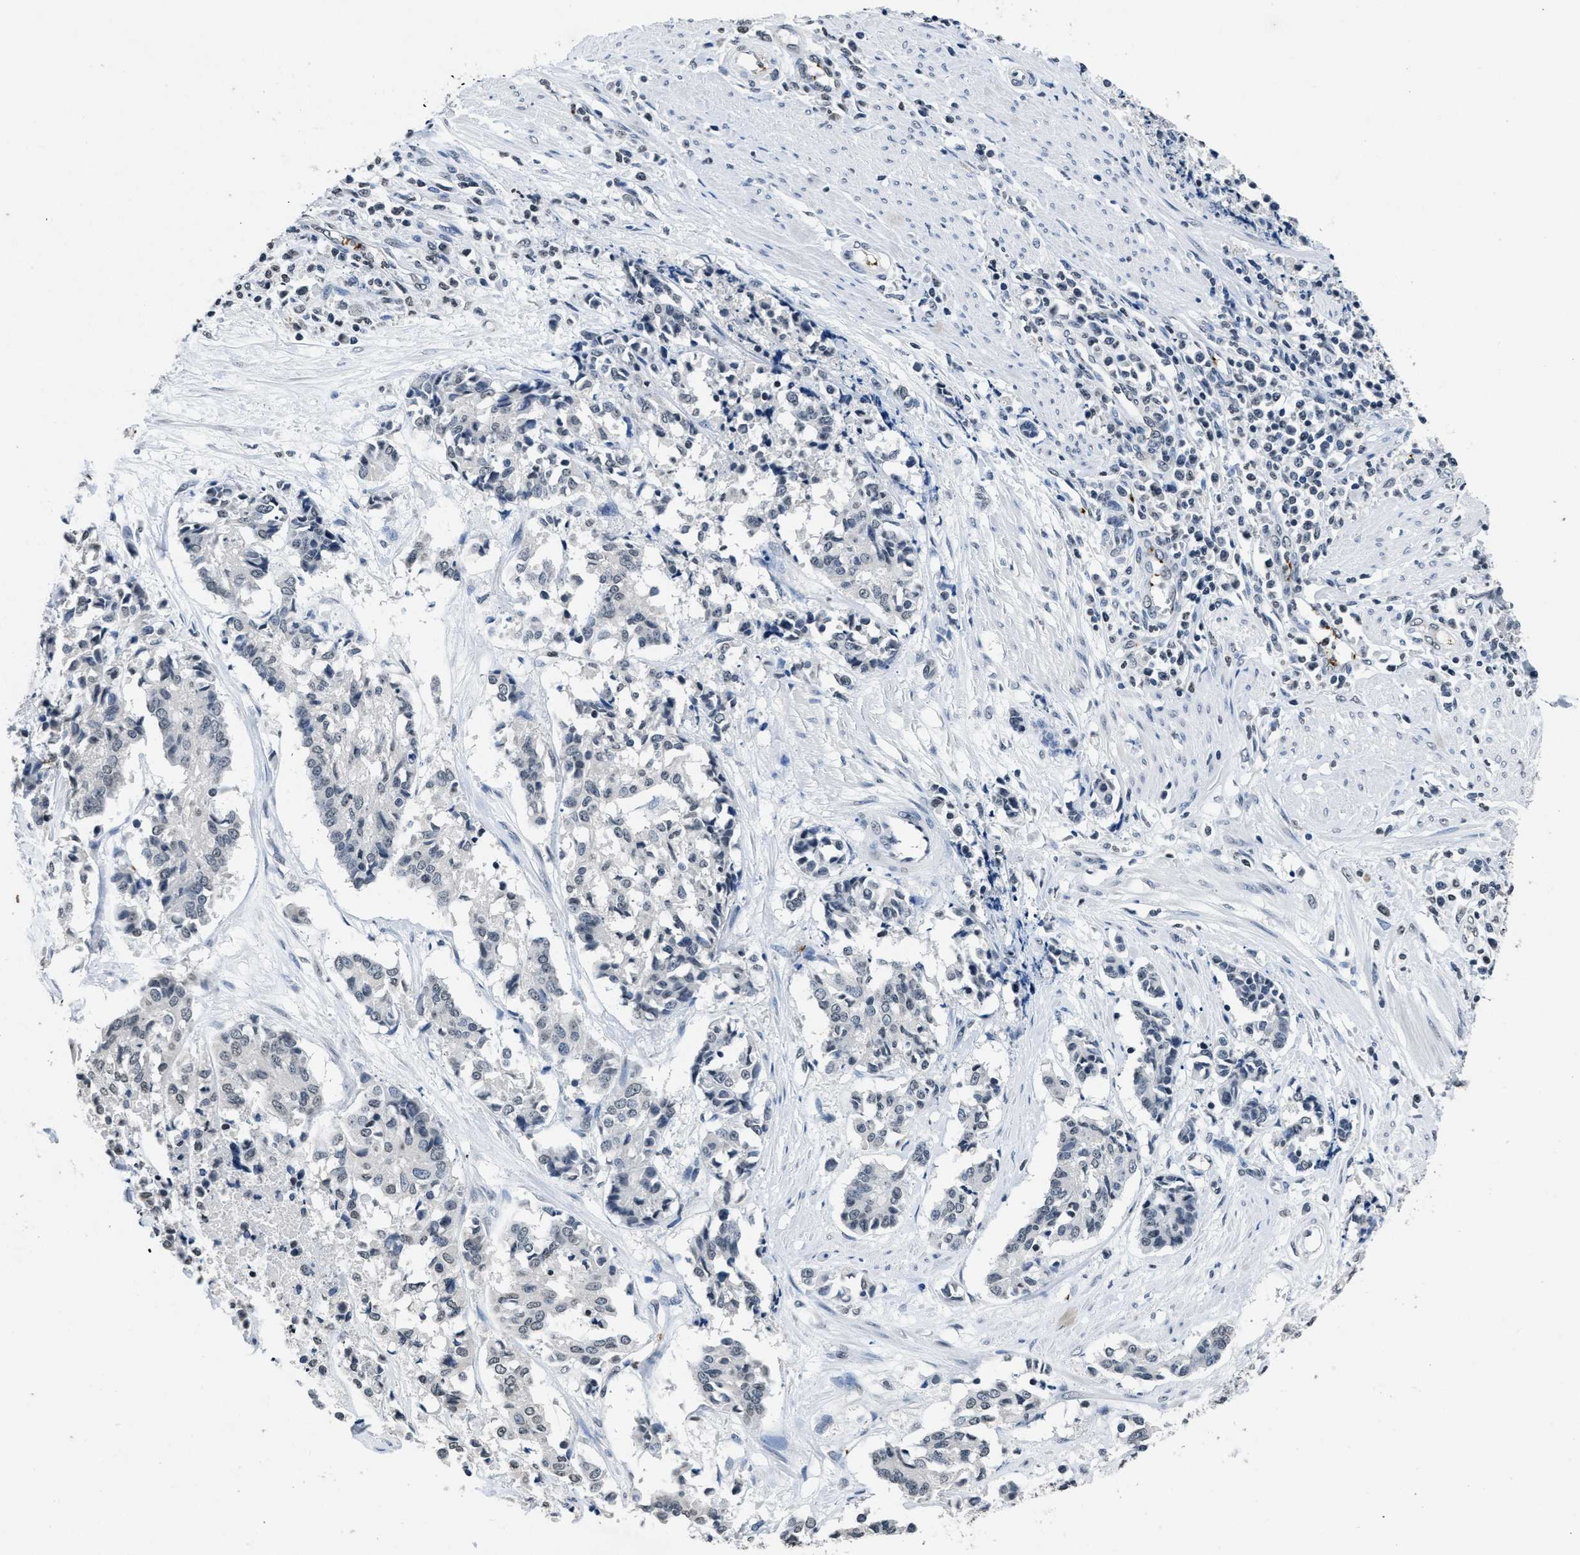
{"staining": {"intensity": "negative", "quantity": "none", "location": "none"}, "tissue": "cervical cancer", "cell_type": "Tumor cells", "image_type": "cancer", "snomed": [{"axis": "morphology", "description": "Squamous cell carcinoma, NOS"}, {"axis": "topography", "description": "Cervix"}], "caption": "There is no significant staining in tumor cells of cervical cancer. The staining was performed using DAB (3,3'-diaminobenzidine) to visualize the protein expression in brown, while the nuclei were stained in blue with hematoxylin (Magnification: 20x).", "gene": "ITGA2B", "patient": {"sex": "female", "age": 35}}